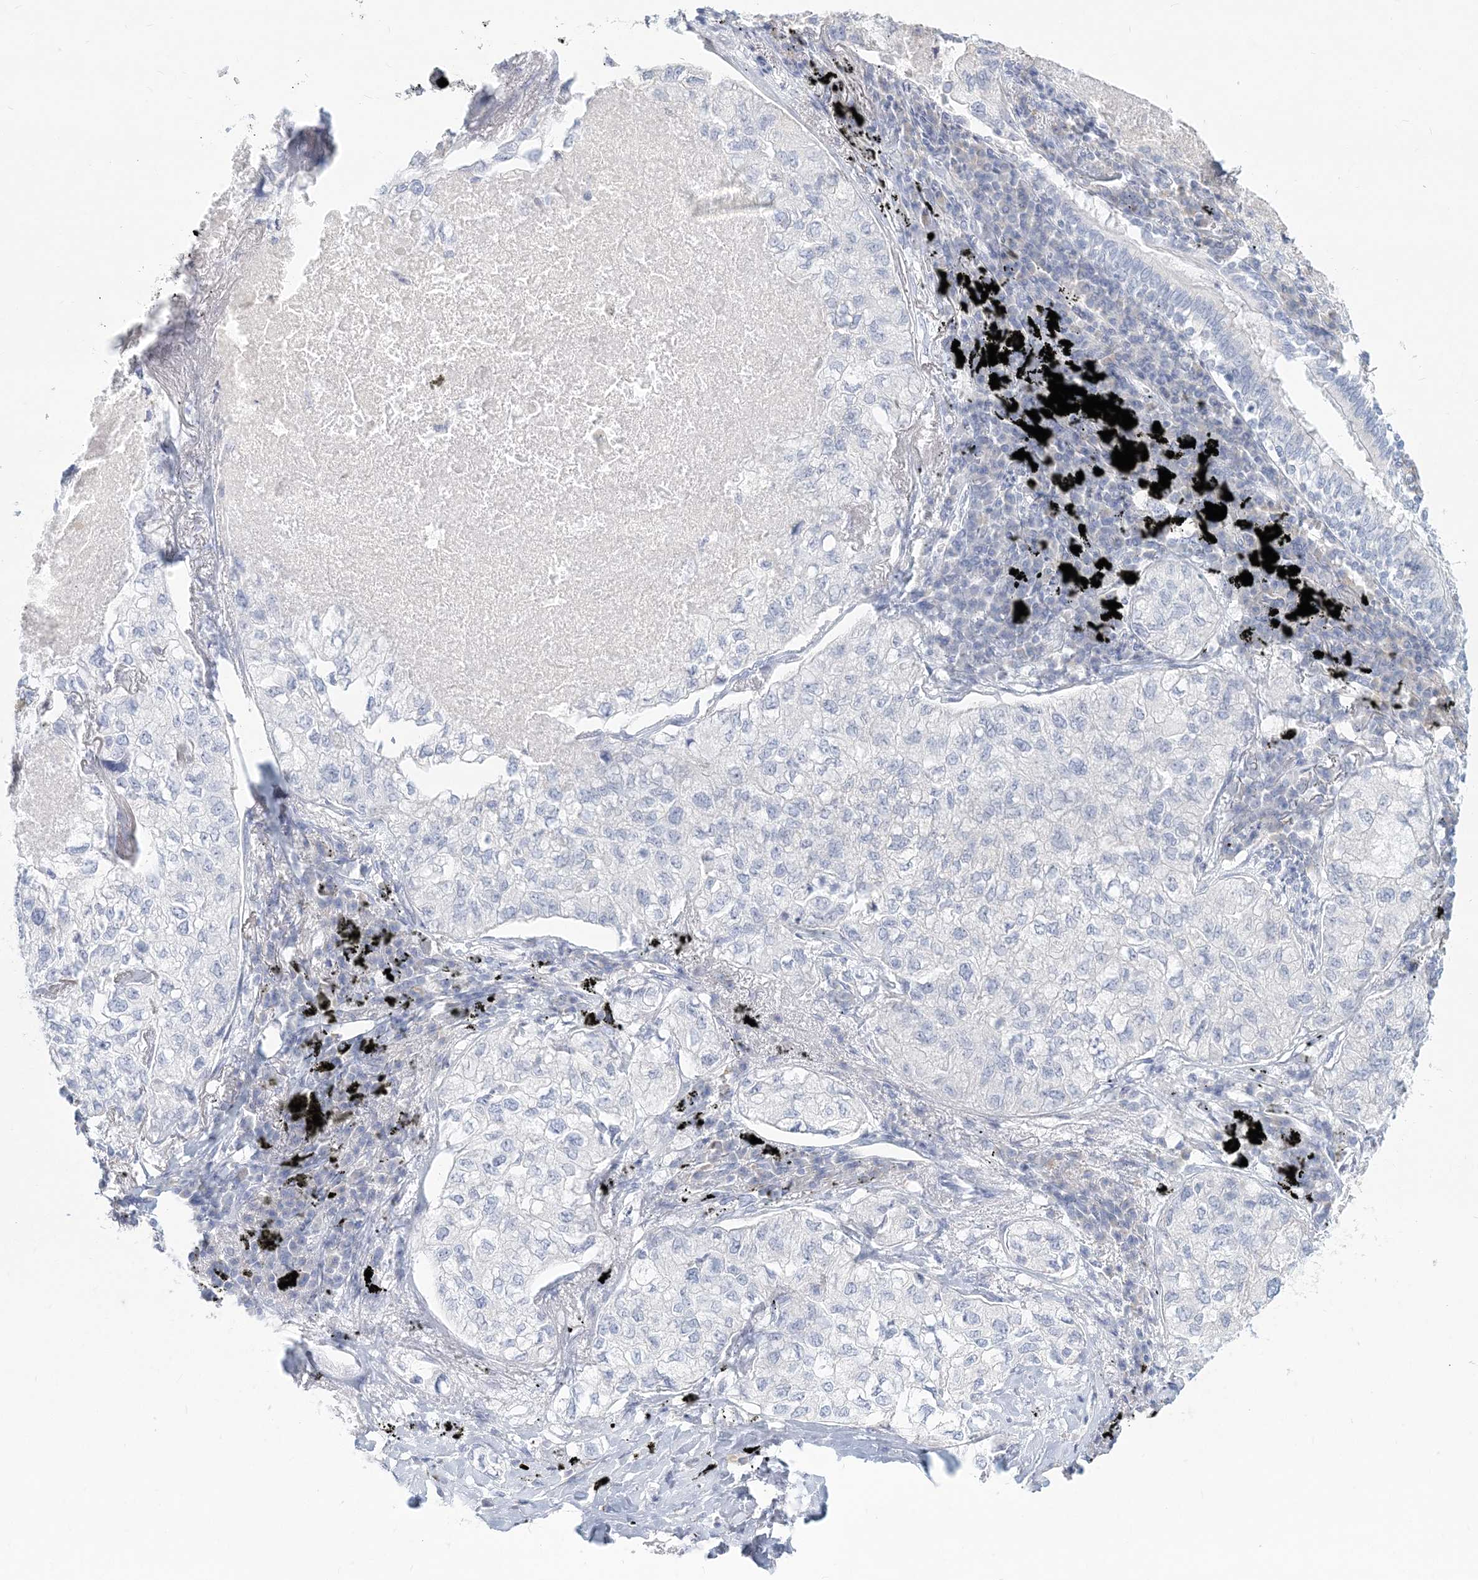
{"staining": {"intensity": "negative", "quantity": "none", "location": "none"}, "tissue": "lung cancer", "cell_type": "Tumor cells", "image_type": "cancer", "snomed": [{"axis": "morphology", "description": "Adenocarcinoma, NOS"}, {"axis": "topography", "description": "Lung"}], "caption": "DAB (3,3'-diaminobenzidine) immunohistochemical staining of human lung adenocarcinoma reveals no significant positivity in tumor cells. (Immunohistochemistry (ihc), brightfield microscopy, high magnification).", "gene": "CSN1S1", "patient": {"sex": "male", "age": 65}}